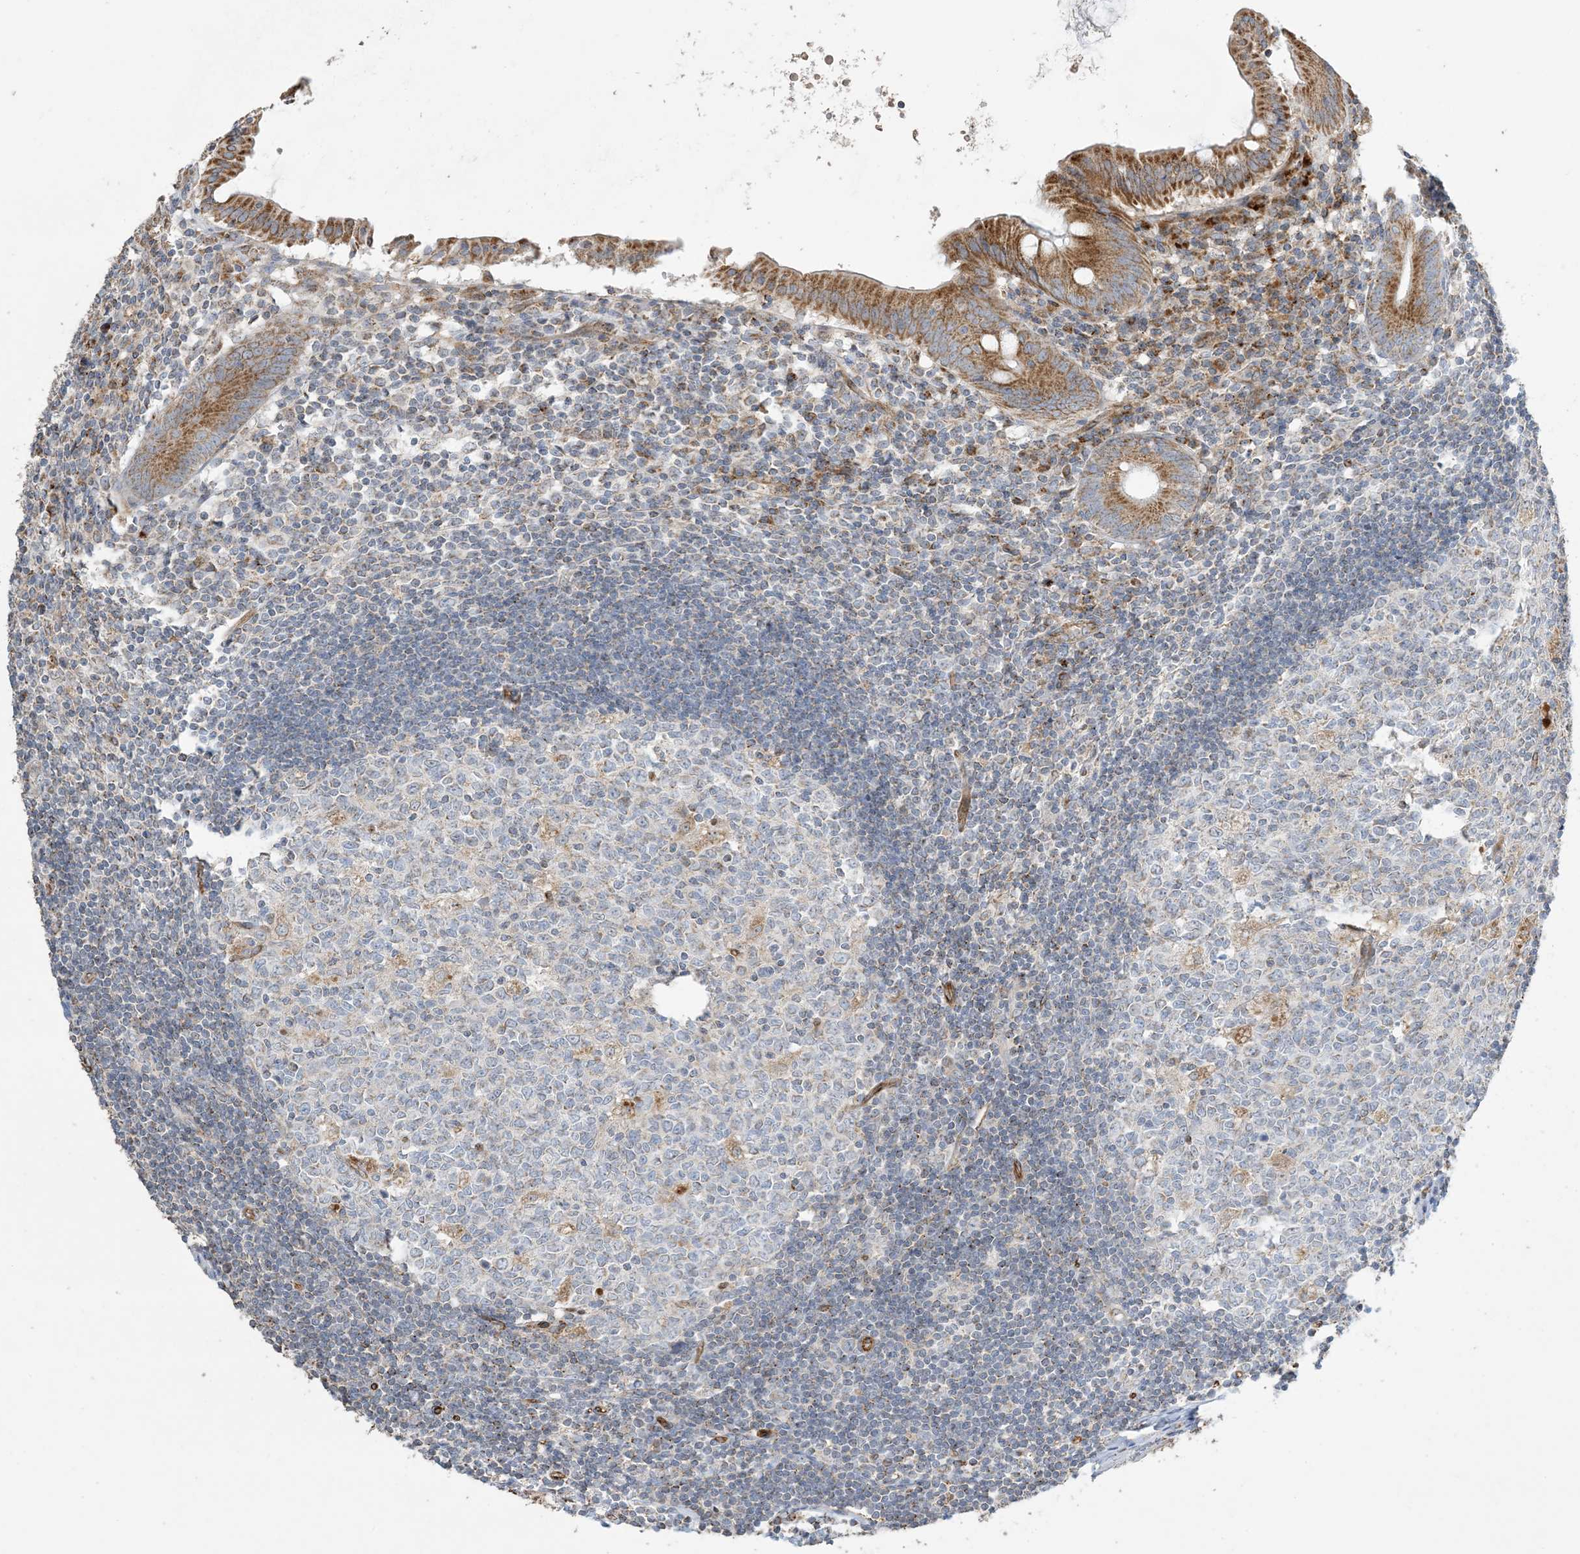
{"staining": {"intensity": "moderate", "quantity": ">75%", "location": "cytoplasmic/membranous"}, "tissue": "appendix", "cell_type": "Glandular cells", "image_type": "normal", "snomed": [{"axis": "morphology", "description": "Normal tissue, NOS"}, {"axis": "topography", "description": "Appendix"}], "caption": "An image showing moderate cytoplasmic/membranous staining in about >75% of glandular cells in benign appendix, as visualized by brown immunohistochemical staining.", "gene": "AGA", "patient": {"sex": "female", "age": 54}}